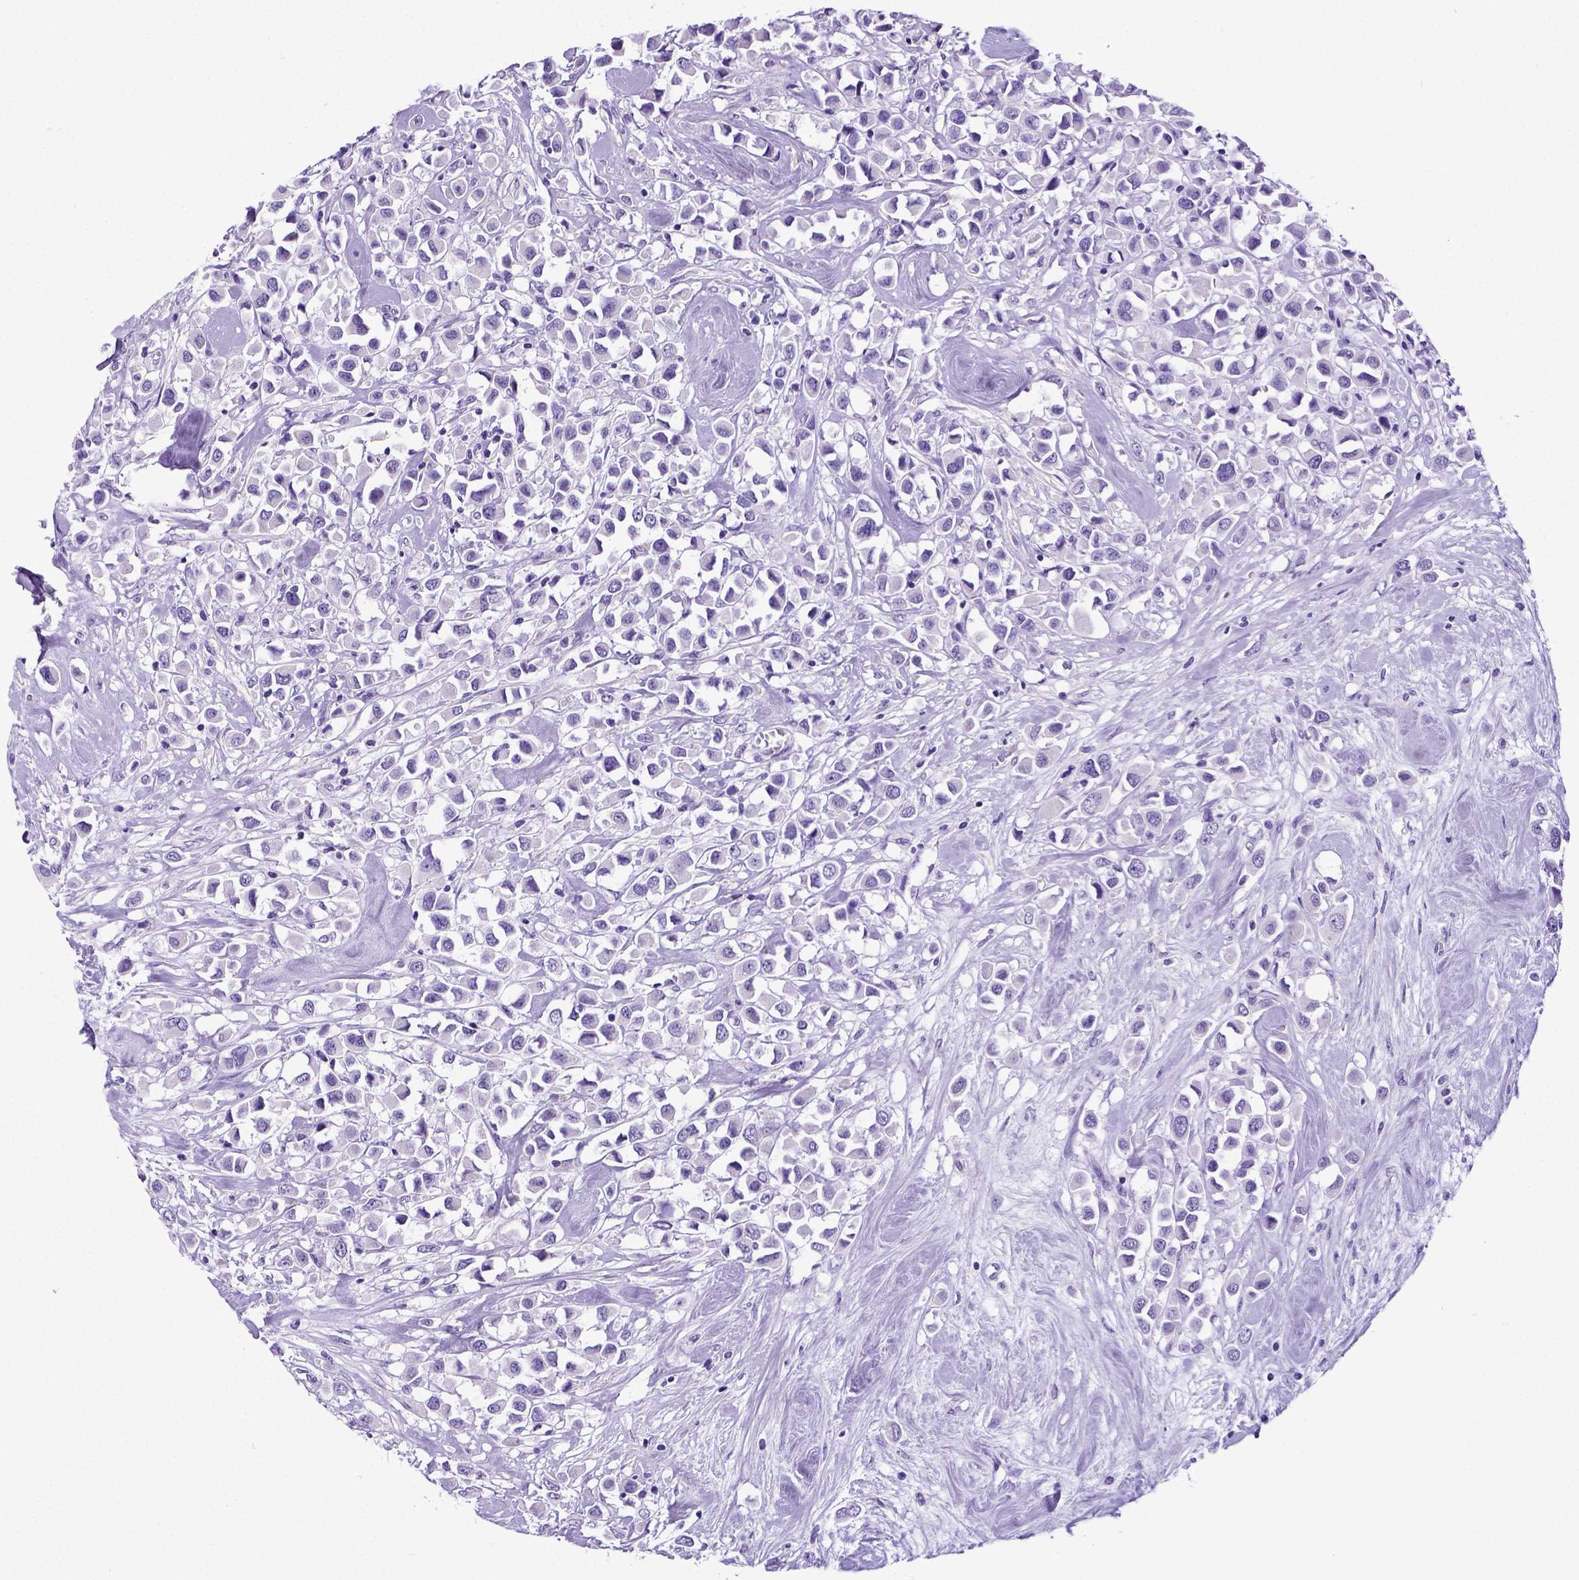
{"staining": {"intensity": "negative", "quantity": "none", "location": "none"}, "tissue": "breast cancer", "cell_type": "Tumor cells", "image_type": "cancer", "snomed": [{"axis": "morphology", "description": "Duct carcinoma"}, {"axis": "topography", "description": "Breast"}], "caption": "A high-resolution histopathology image shows immunohistochemistry (IHC) staining of breast cancer, which reveals no significant expression in tumor cells.", "gene": "SATB2", "patient": {"sex": "female", "age": 61}}